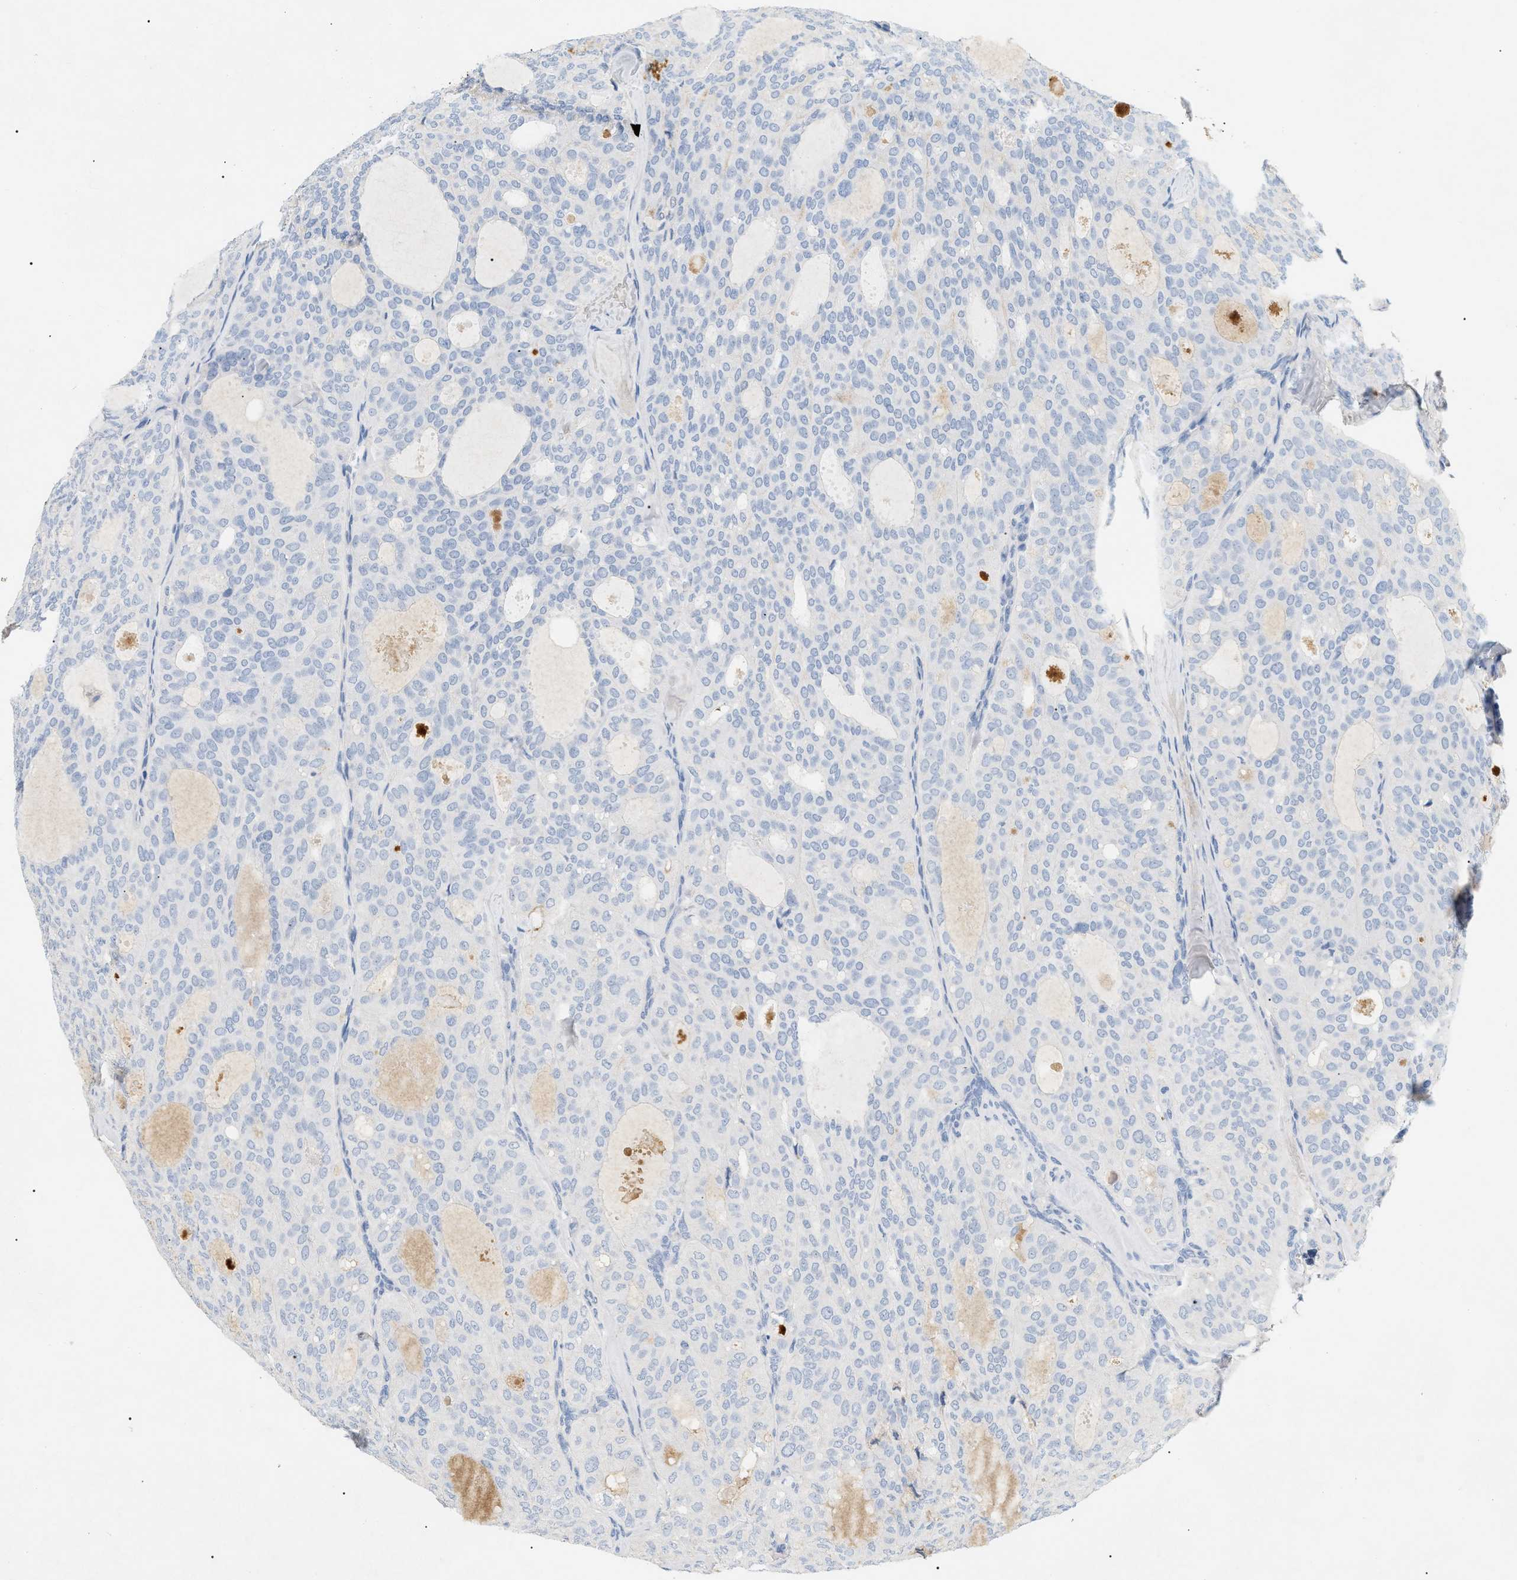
{"staining": {"intensity": "negative", "quantity": "none", "location": "none"}, "tissue": "thyroid cancer", "cell_type": "Tumor cells", "image_type": "cancer", "snomed": [{"axis": "morphology", "description": "Follicular adenoma carcinoma, NOS"}, {"axis": "topography", "description": "Thyroid gland"}], "caption": "Tumor cells are negative for brown protein staining in thyroid cancer.", "gene": "CFH", "patient": {"sex": "male", "age": 75}}